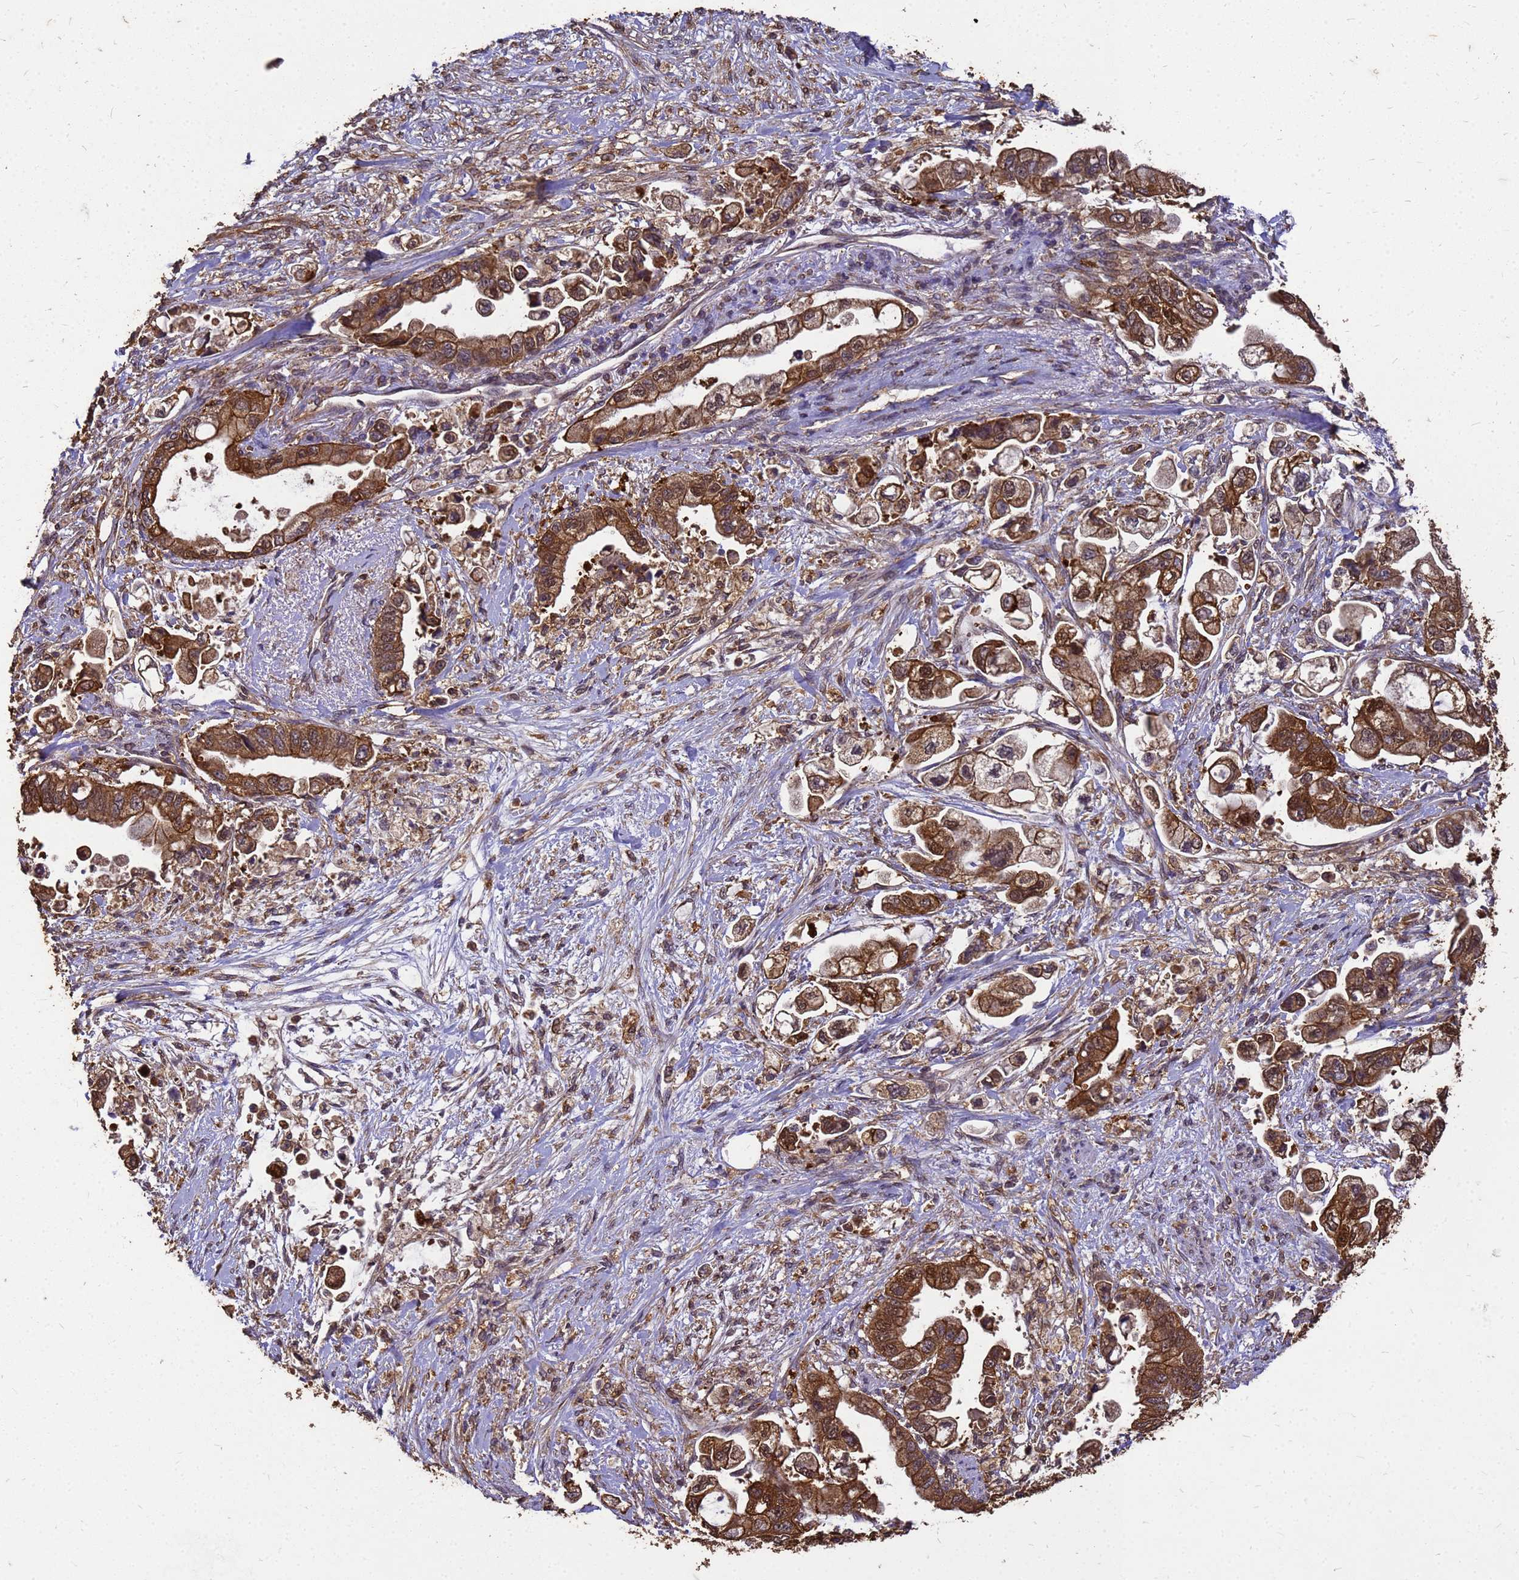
{"staining": {"intensity": "strong", "quantity": ">75%", "location": "cytoplasmic/membranous"}, "tissue": "stomach cancer", "cell_type": "Tumor cells", "image_type": "cancer", "snomed": [{"axis": "morphology", "description": "Adenocarcinoma, NOS"}, {"axis": "topography", "description": "Stomach"}], "caption": "Immunohistochemistry (IHC) histopathology image of human adenocarcinoma (stomach) stained for a protein (brown), which demonstrates high levels of strong cytoplasmic/membranous expression in about >75% of tumor cells.", "gene": "ZNF618", "patient": {"sex": "male", "age": 62}}